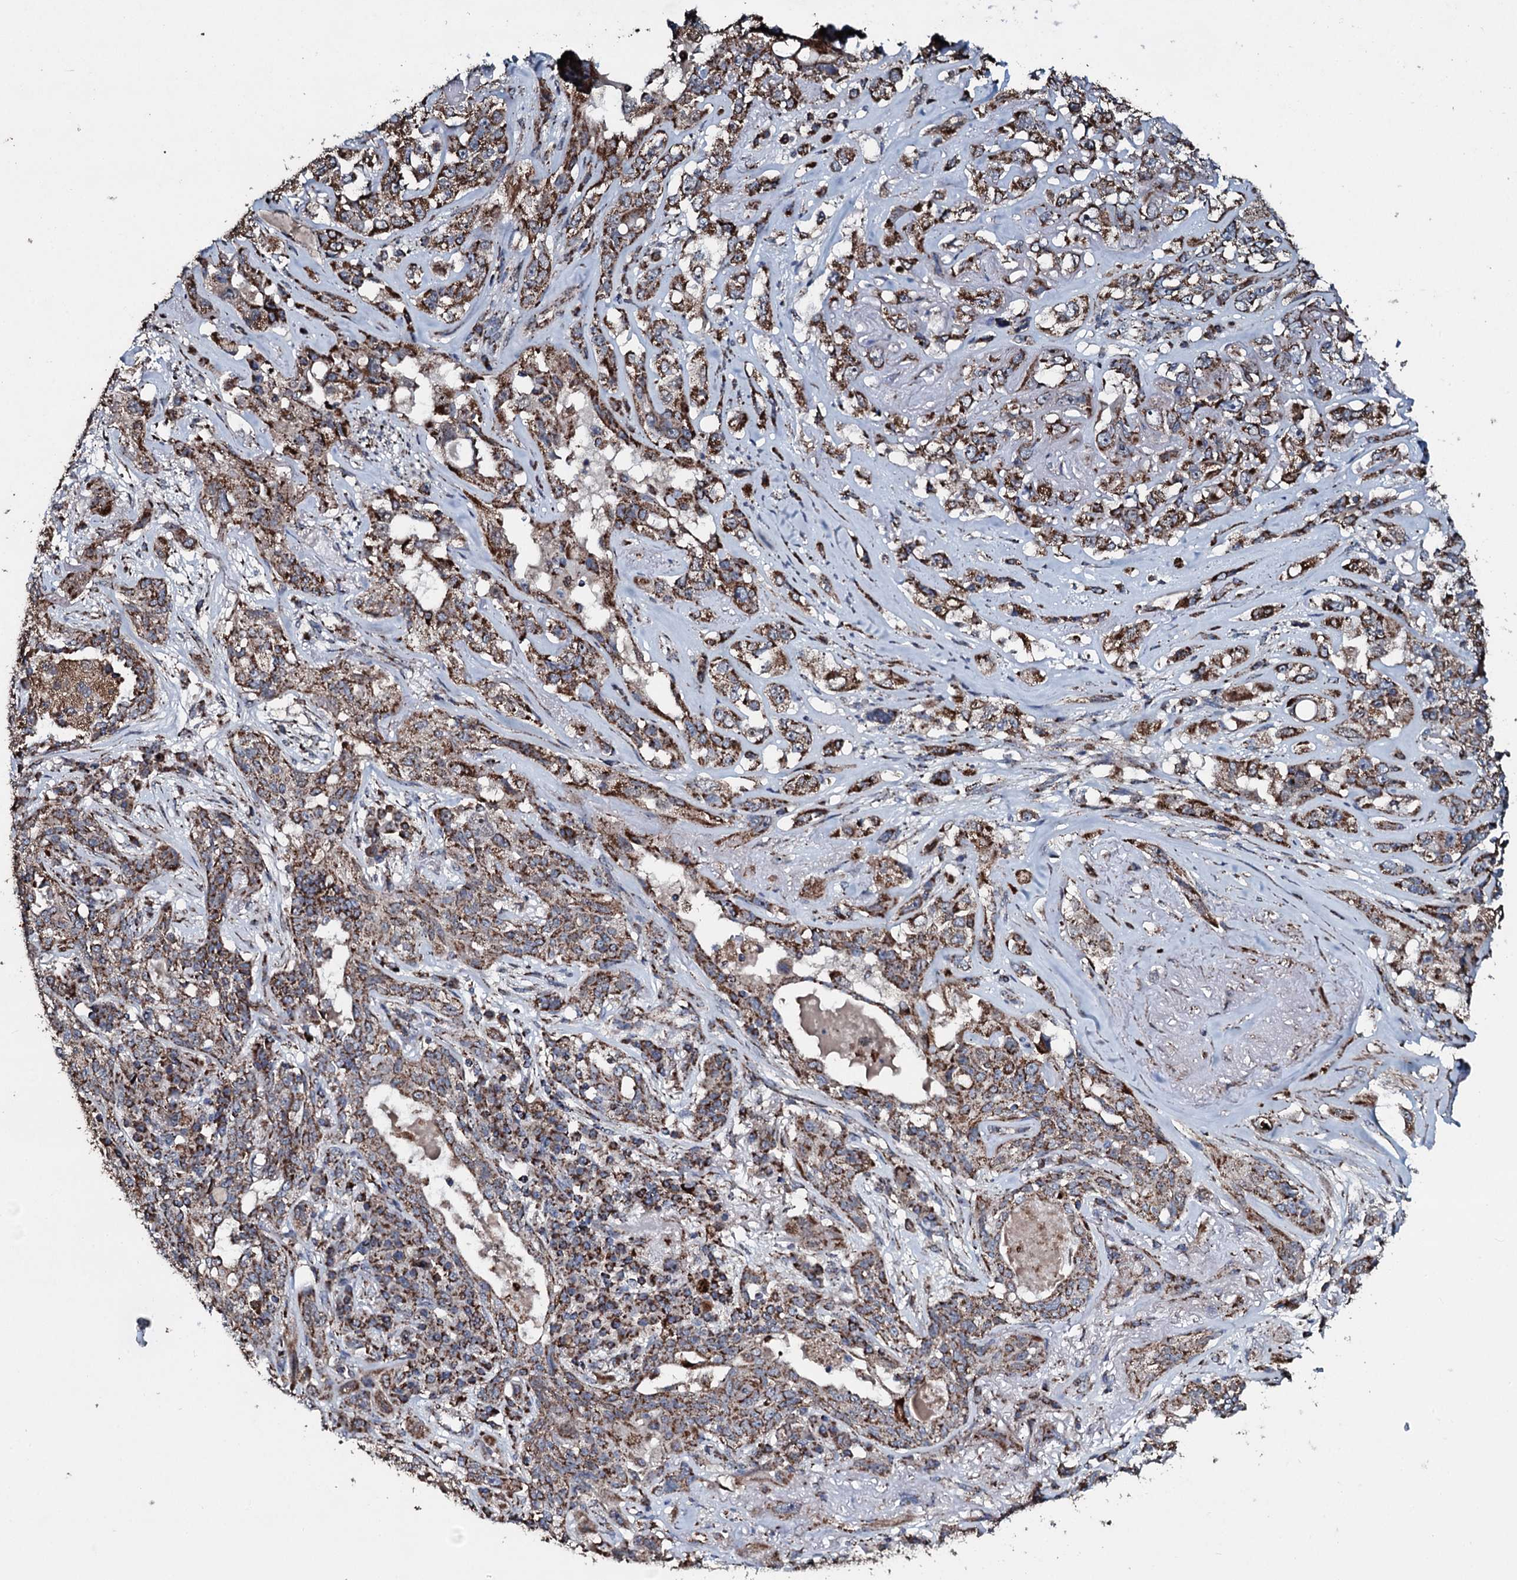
{"staining": {"intensity": "moderate", "quantity": ">75%", "location": "cytoplasmic/membranous"}, "tissue": "lung cancer", "cell_type": "Tumor cells", "image_type": "cancer", "snomed": [{"axis": "morphology", "description": "Squamous cell carcinoma, NOS"}, {"axis": "topography", "description": "Lung"}], "caption": "Immunohistochemical staining of lung squamous cell carcinoma exhibits medium levels of moderate cytoplasmic/membranous staining in approximately >75% of tumor cells.", "gene": "DYNC2I2", "patient": {"sex": "female", "age": 70}}